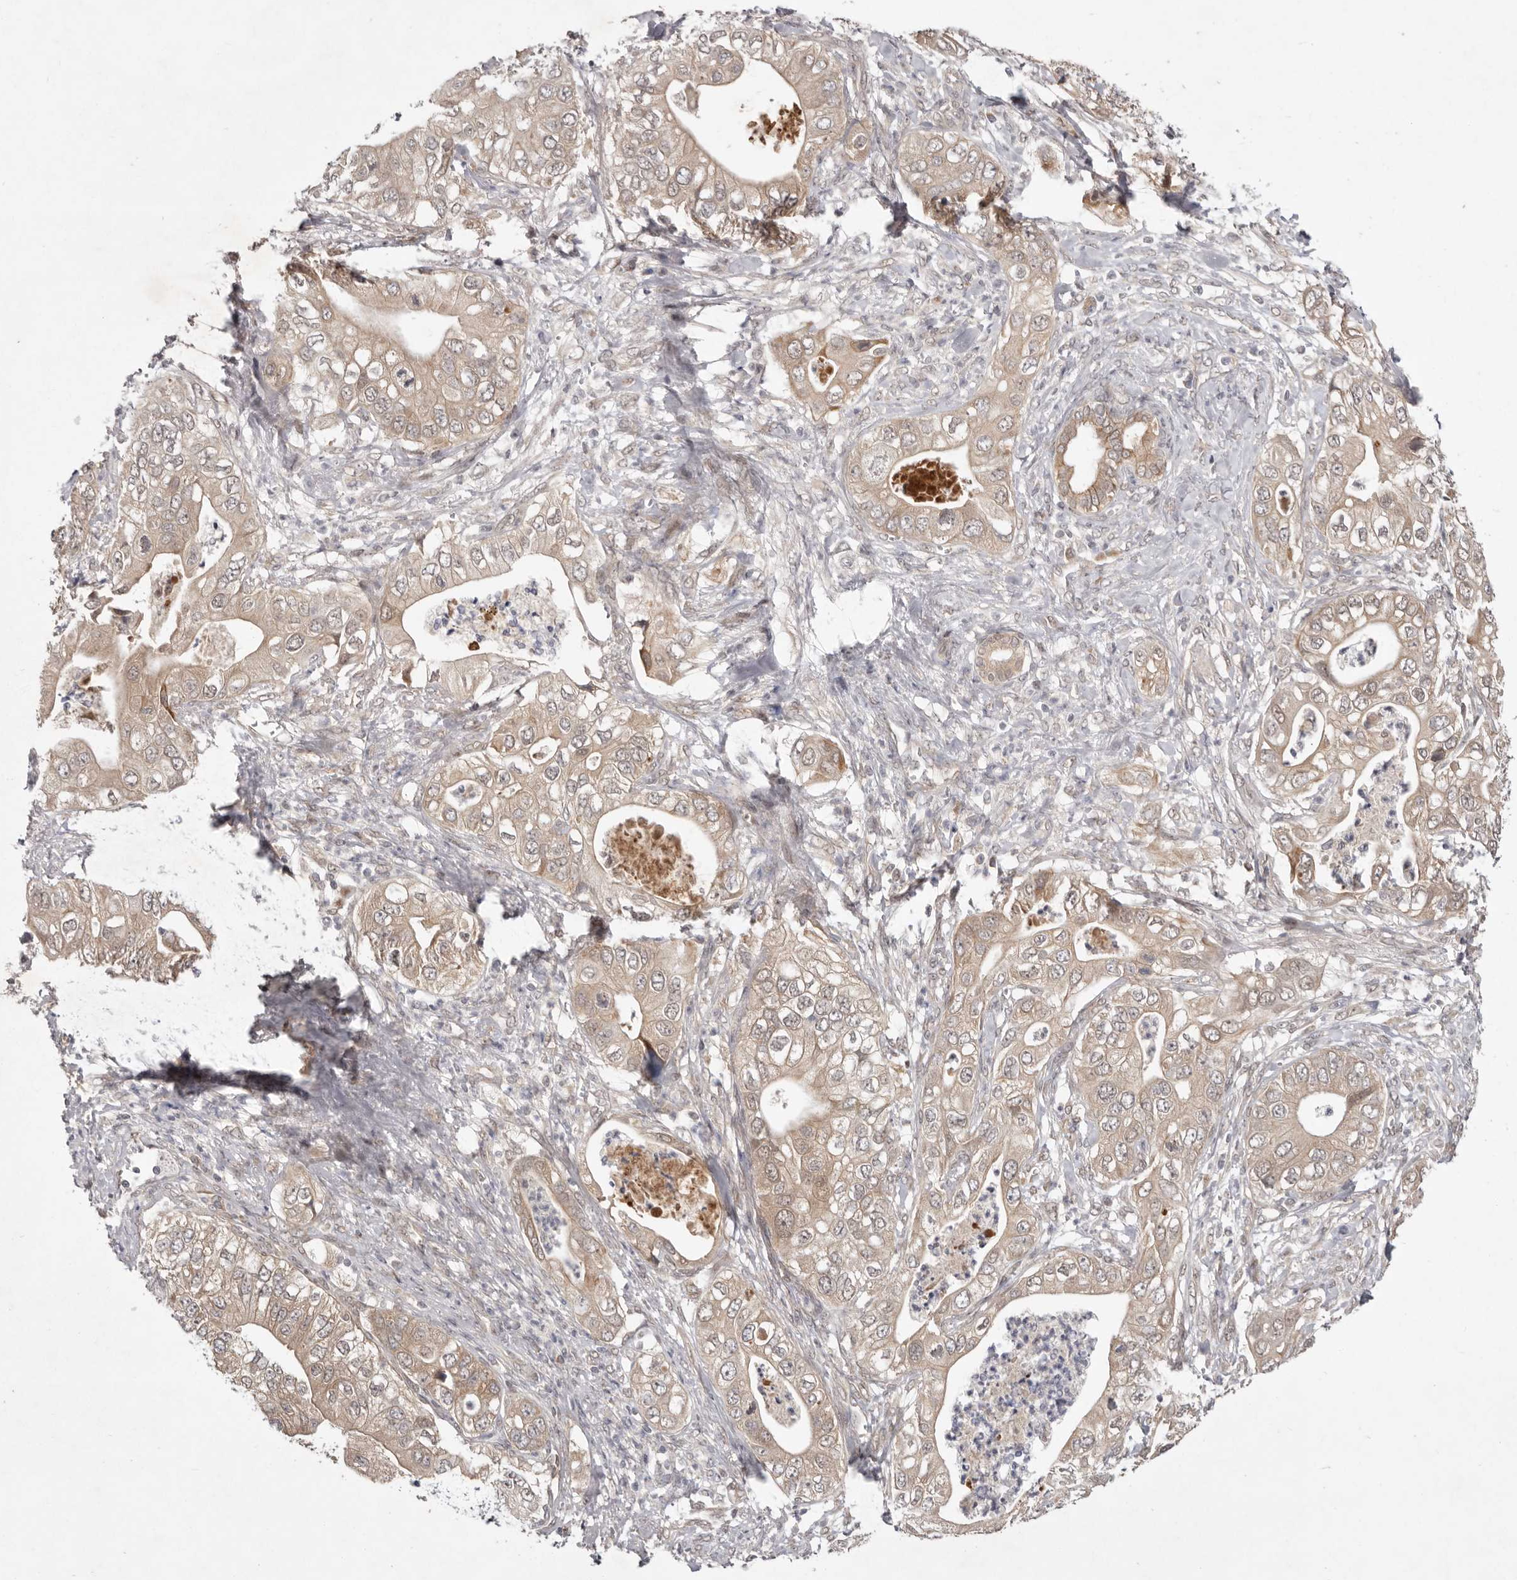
{"staining": {"intensity": "moderate", "quantity": ">75%", "location": "cytoplasmic/membranous"}, "tissue": "pancreatic cancer", "cell_type": "Tumor cells", "image_type": "cancer", "snomed": [{"axis": "morphology", "description": "Adenocarcinoma, NOS"}, {"axis": "topography", "description": "Pancreas"}], "caption": "Brown immunohistochemical staining in human pancreatic adenocarcinoma shows moderate cytoplasmic/membranous positivity in about >75% of tumor cells.", "gene": "NSUN4", "patient": {"sex": "female", "age": 78}}